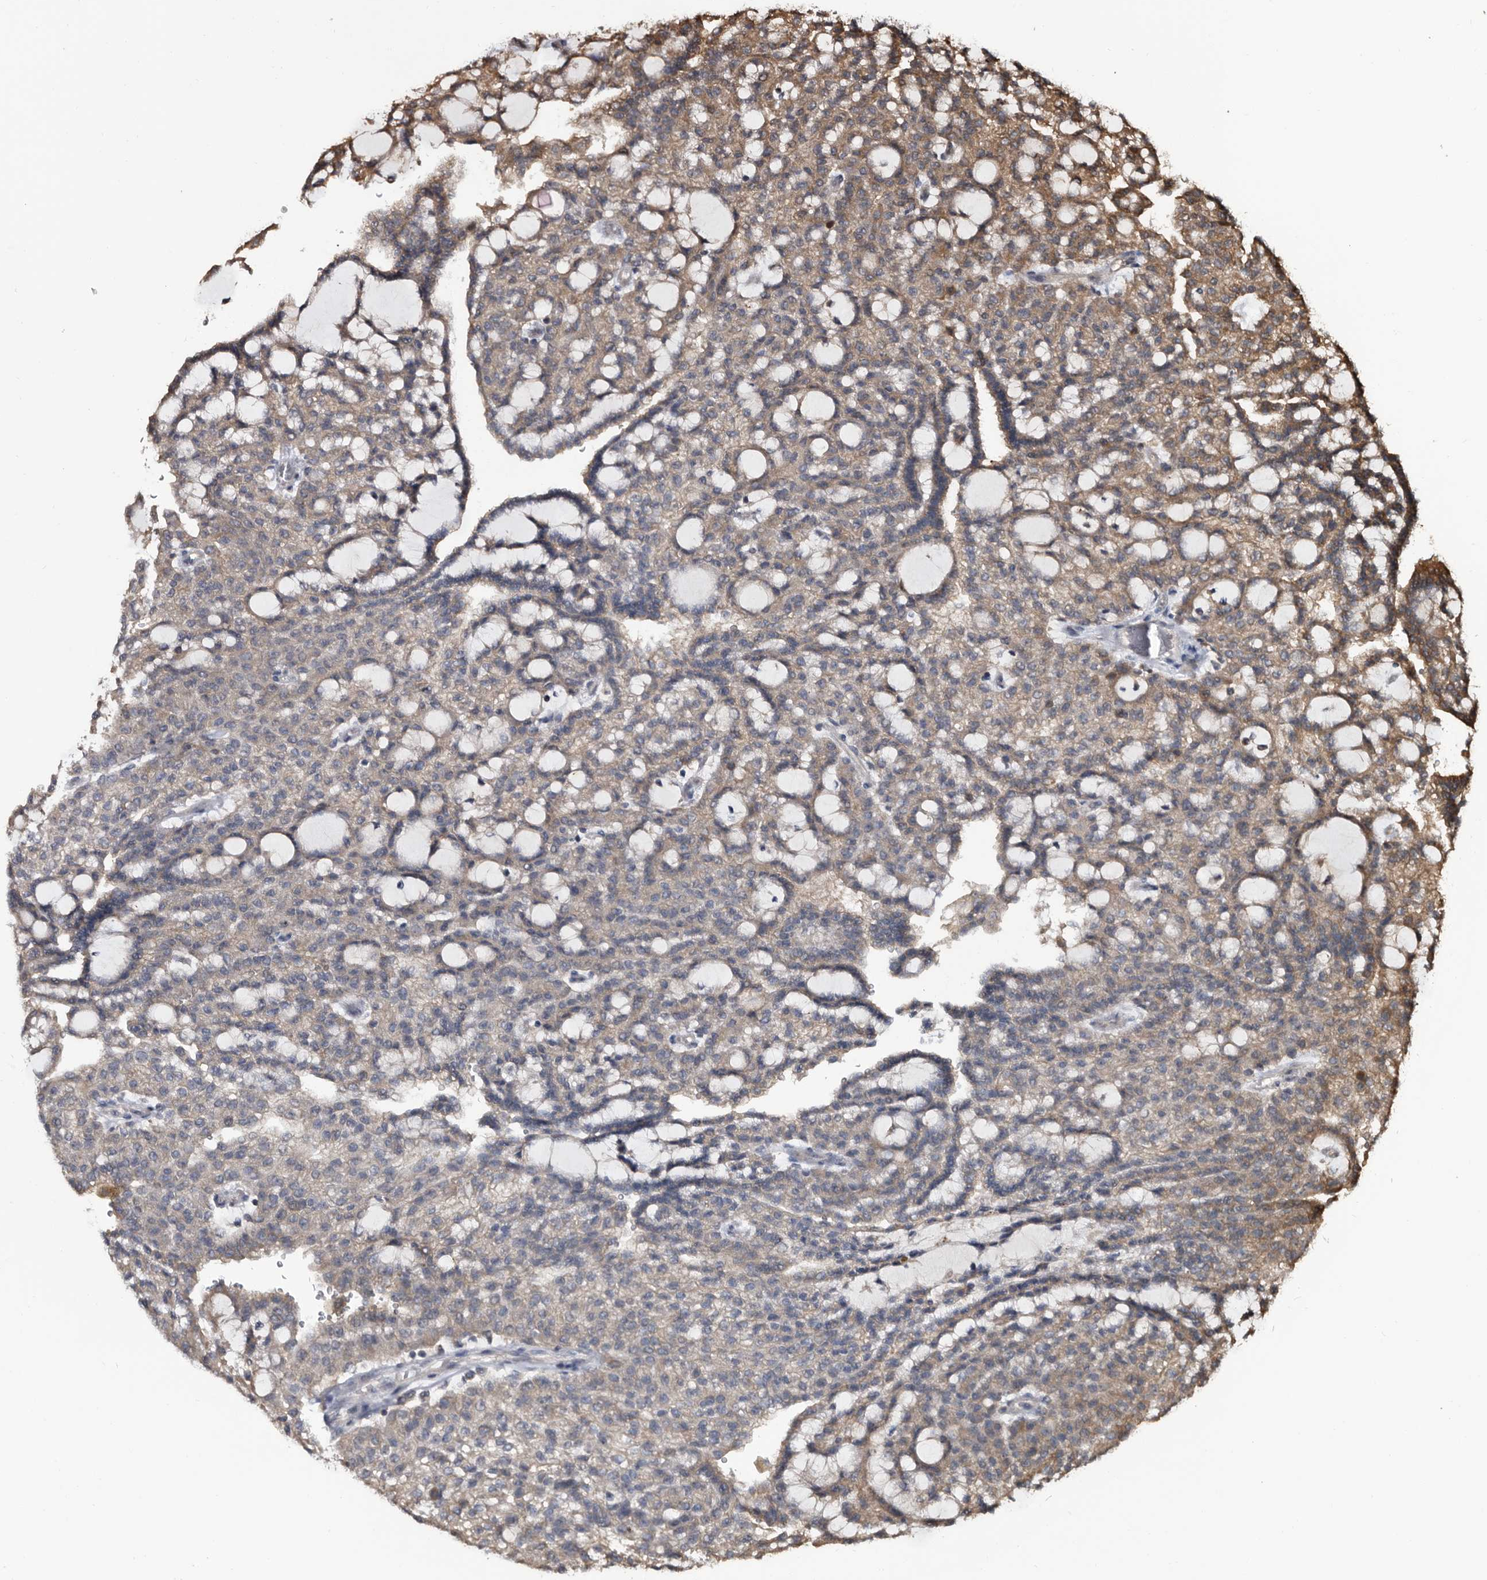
{"staining": {"intensity": "moderate", "quantity": "25%-75%", "location": "cytoplasmic/membranous"}, "tissue": "renal cancer", "cell_type": "Tumor cells", "image_type": "cancer", "snomed": [{"axis": "morphology", "description": "Adenocarcinoma, NOS"}, {"axis": "topography", "description": "Kidney"}], "caption": "Immunohistochemistry (DAB (3,3'-diaminobenzidine)) staining of renal cancer reveals moderate cytoplasmic/membranous protein staining in approximately 25%-75% of tumor cells.", "gene": "TTI2", "patient": {"sex": "male", "age": 63}}